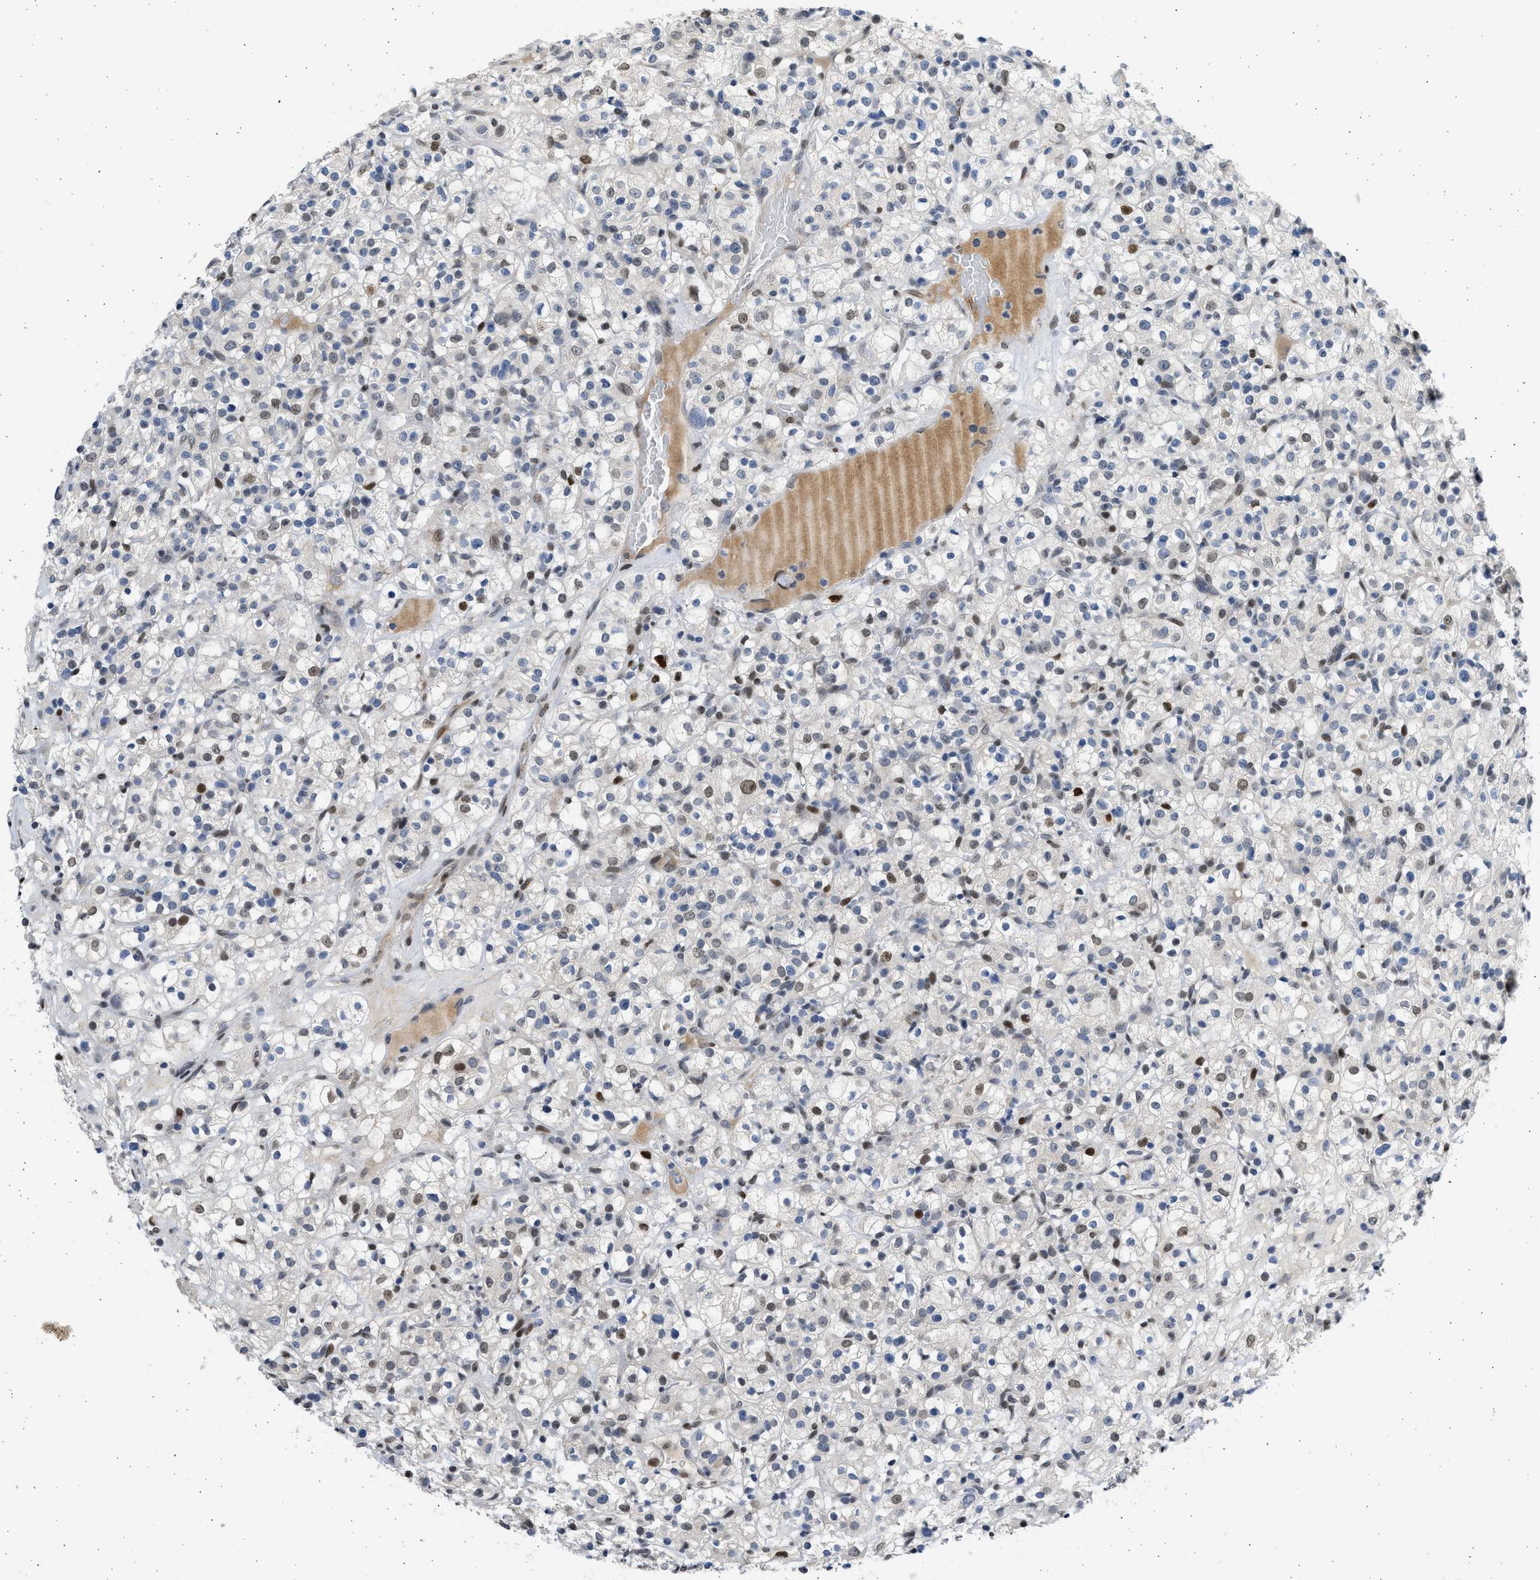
{"staining": {"intensity": "moderate", "quantity": "25%-75%", "location": "nuclear"}, "tissue": "renal cancer", "cell_type": "Tumor cells", "image_type": "cancer", "snomed": [{"axis": "morphology", "description": "Normal tissue, NOS"}, {"axis": "morphology", "description": "Adenocarcinoma, NOS"}, {"axis": "topography", "description": "Kidney"}], "caption": "The histopathology image demonstrates immunohistochemical staining of renal cancer (adenocarcinoma). There is moderate nuclear positivity is identified in approximately 25%-75% of tumor cells. (DAB (3,3'-diaminobenzidine) IHC, brown staining for protein, blue staining for nuclei).", "gene": "HMGN3", "patient": {"sex": "female", "age": 72}}